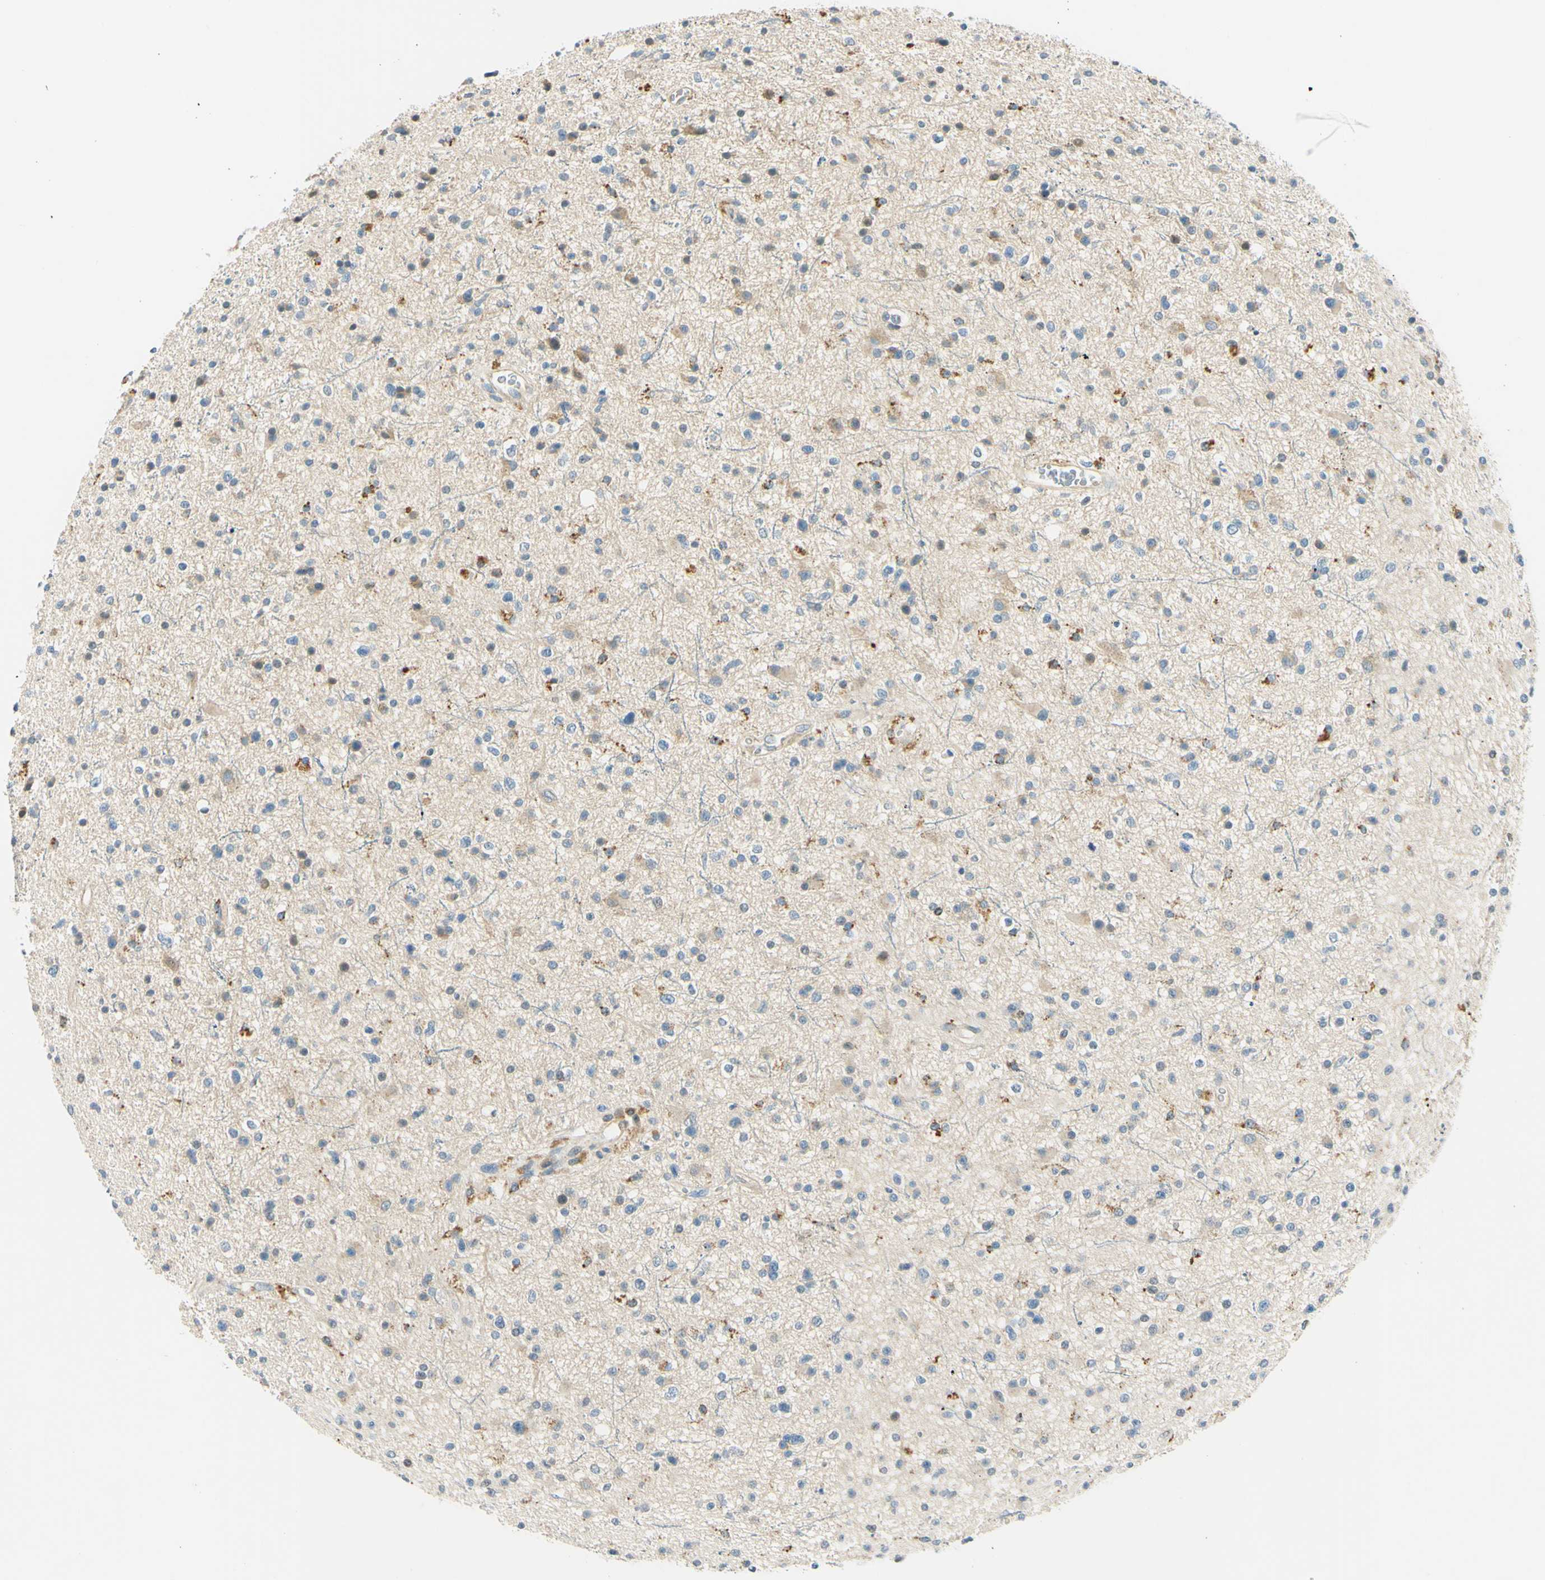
{"staining": {"intensity": "moderate", "quantity": "<25%", "location": "cytoplasmic/membranous"}, "tissue": "glioma", "cell_type": "Tumor cells", "image_type": "cancer", "snomed": [{"axis": "morphology", "description": "Glioma, malignant, High grade"}, {"axis": "topography", "description": "Brain"}], "caption": "The photomicrograph reveals a brown stain indicating the presence of a protein in the cytoplasmic/membranous of tumor cells in malignant glioma (high-grade). (Brightfield microscopy of DAB IHC at high magnification).", "gene": "LAMA3", "patient": {"sex": "male", "age": 33}}